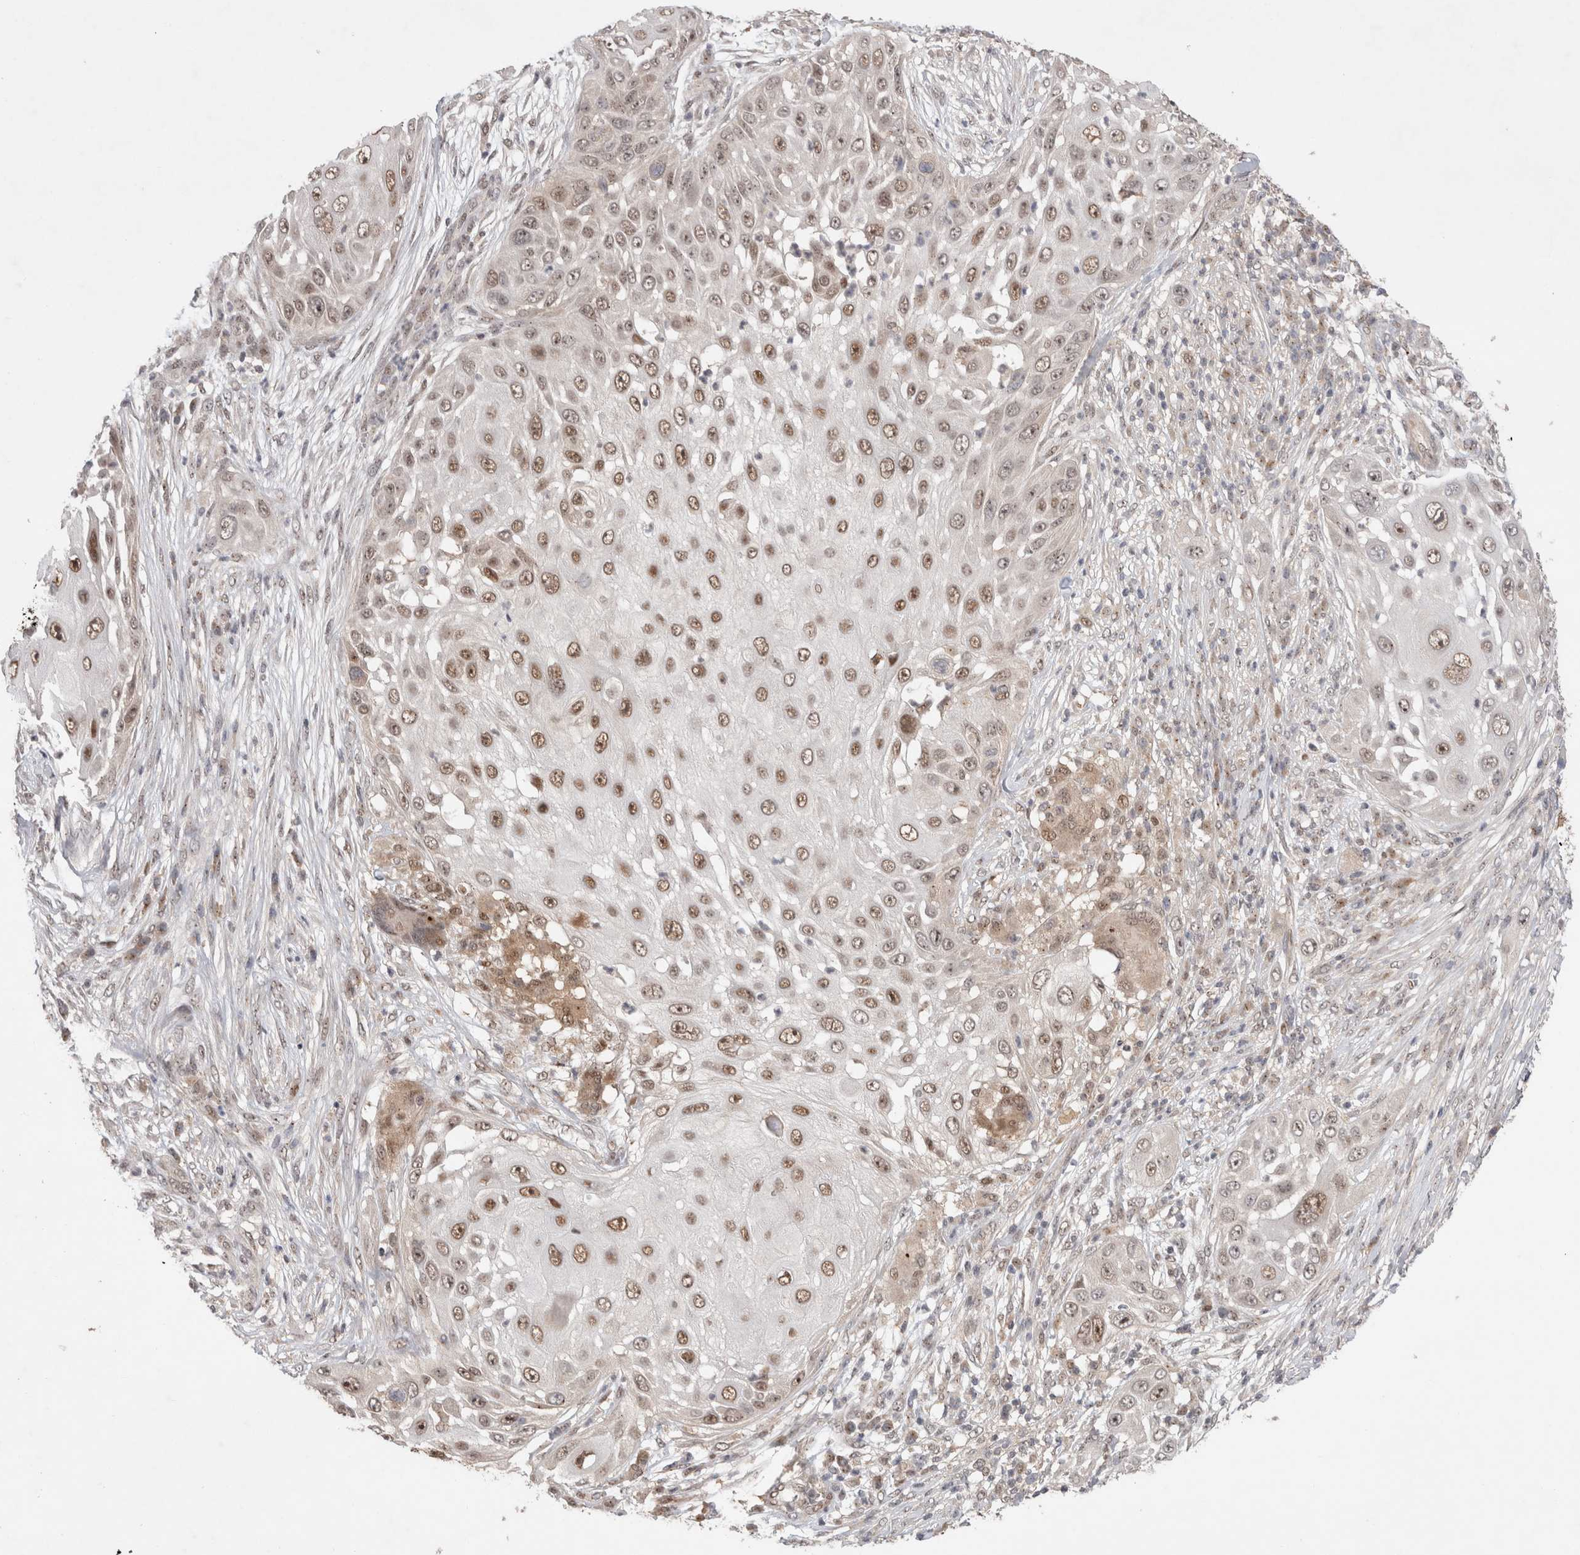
{"staining": {"intensity": "moderate", "quantity": ">75%", "location": "nuclear"}, "tissue": "skin cancer", "cell_type": "Tumor cells", "image_type": "cancer", "snomed": [{"axis": "morphology", "description": "Squamous cell carcinoma, NOS"}, {"axis": "topography", "description": "Skin"}], "caption": "Human skin squamous cell carcinoma stained with a brown dye shows moderate nuclear positive positivity in approximately >75% of tumor cells.", "gene": "SLC29A1", "patient": {"sex": "female", "age": 44}}